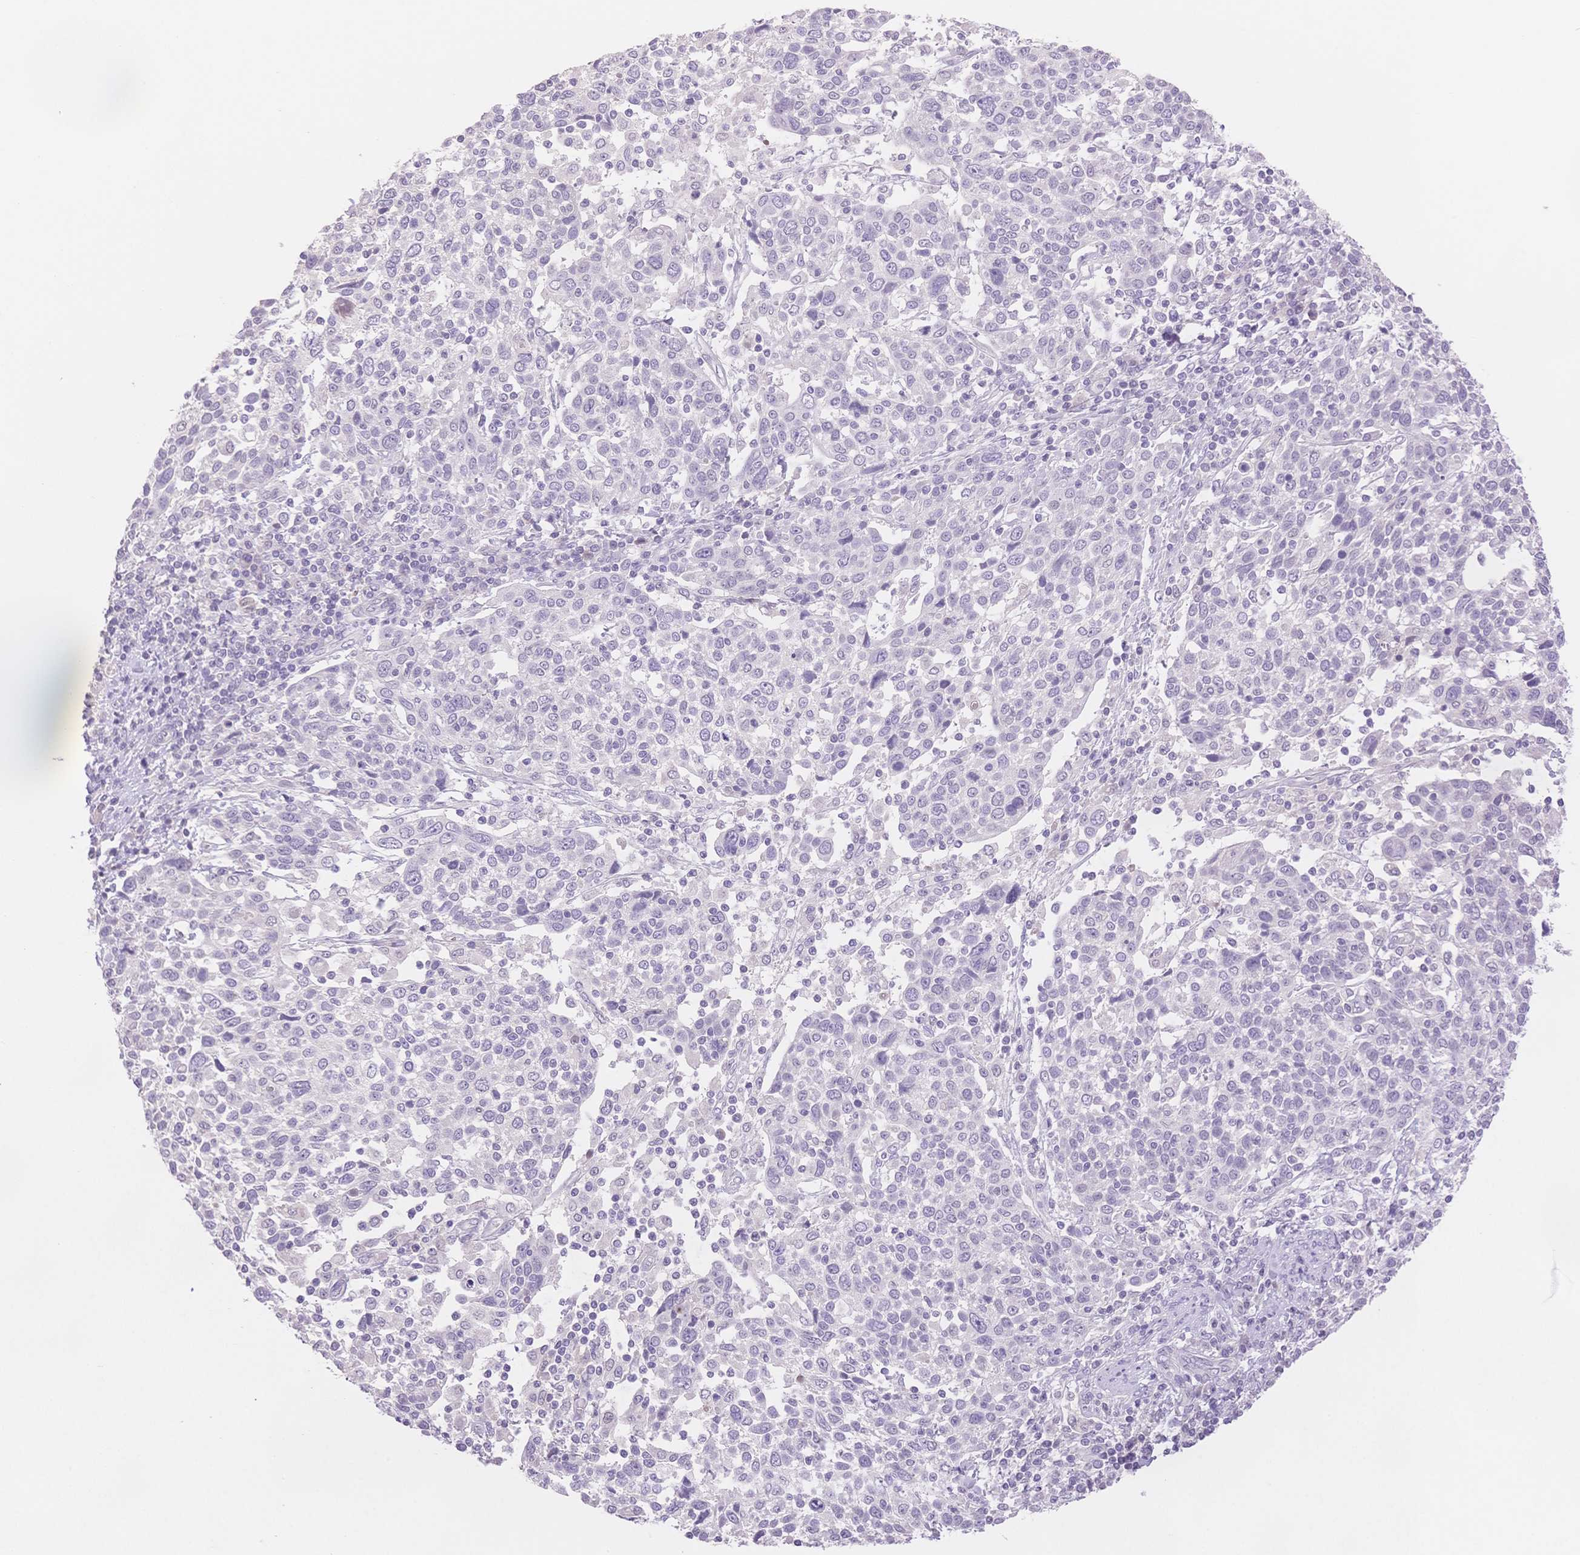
{"staining": {"intensity": "negative", "quantity": "none", "location": "none"}, "tissue": "cervical cancer", "cell_type": "Tumor cells", "image_type": "cancer", "snomed": [{"axis": "morphology", "description": "Squamous cell carcinoma, NOS"}, {"axis": "topography", "description": "Cervix"}], "caption": "IHC histopathology image of neoplastic tissue: human cervical squamous cell carcinoma stained with DAB (3,3'-diaminobenzidine) exhibits no significant protein positivity in tumor cells.", "gene": "MYOM1", "patient": {"sex": "female", "age": 61}}